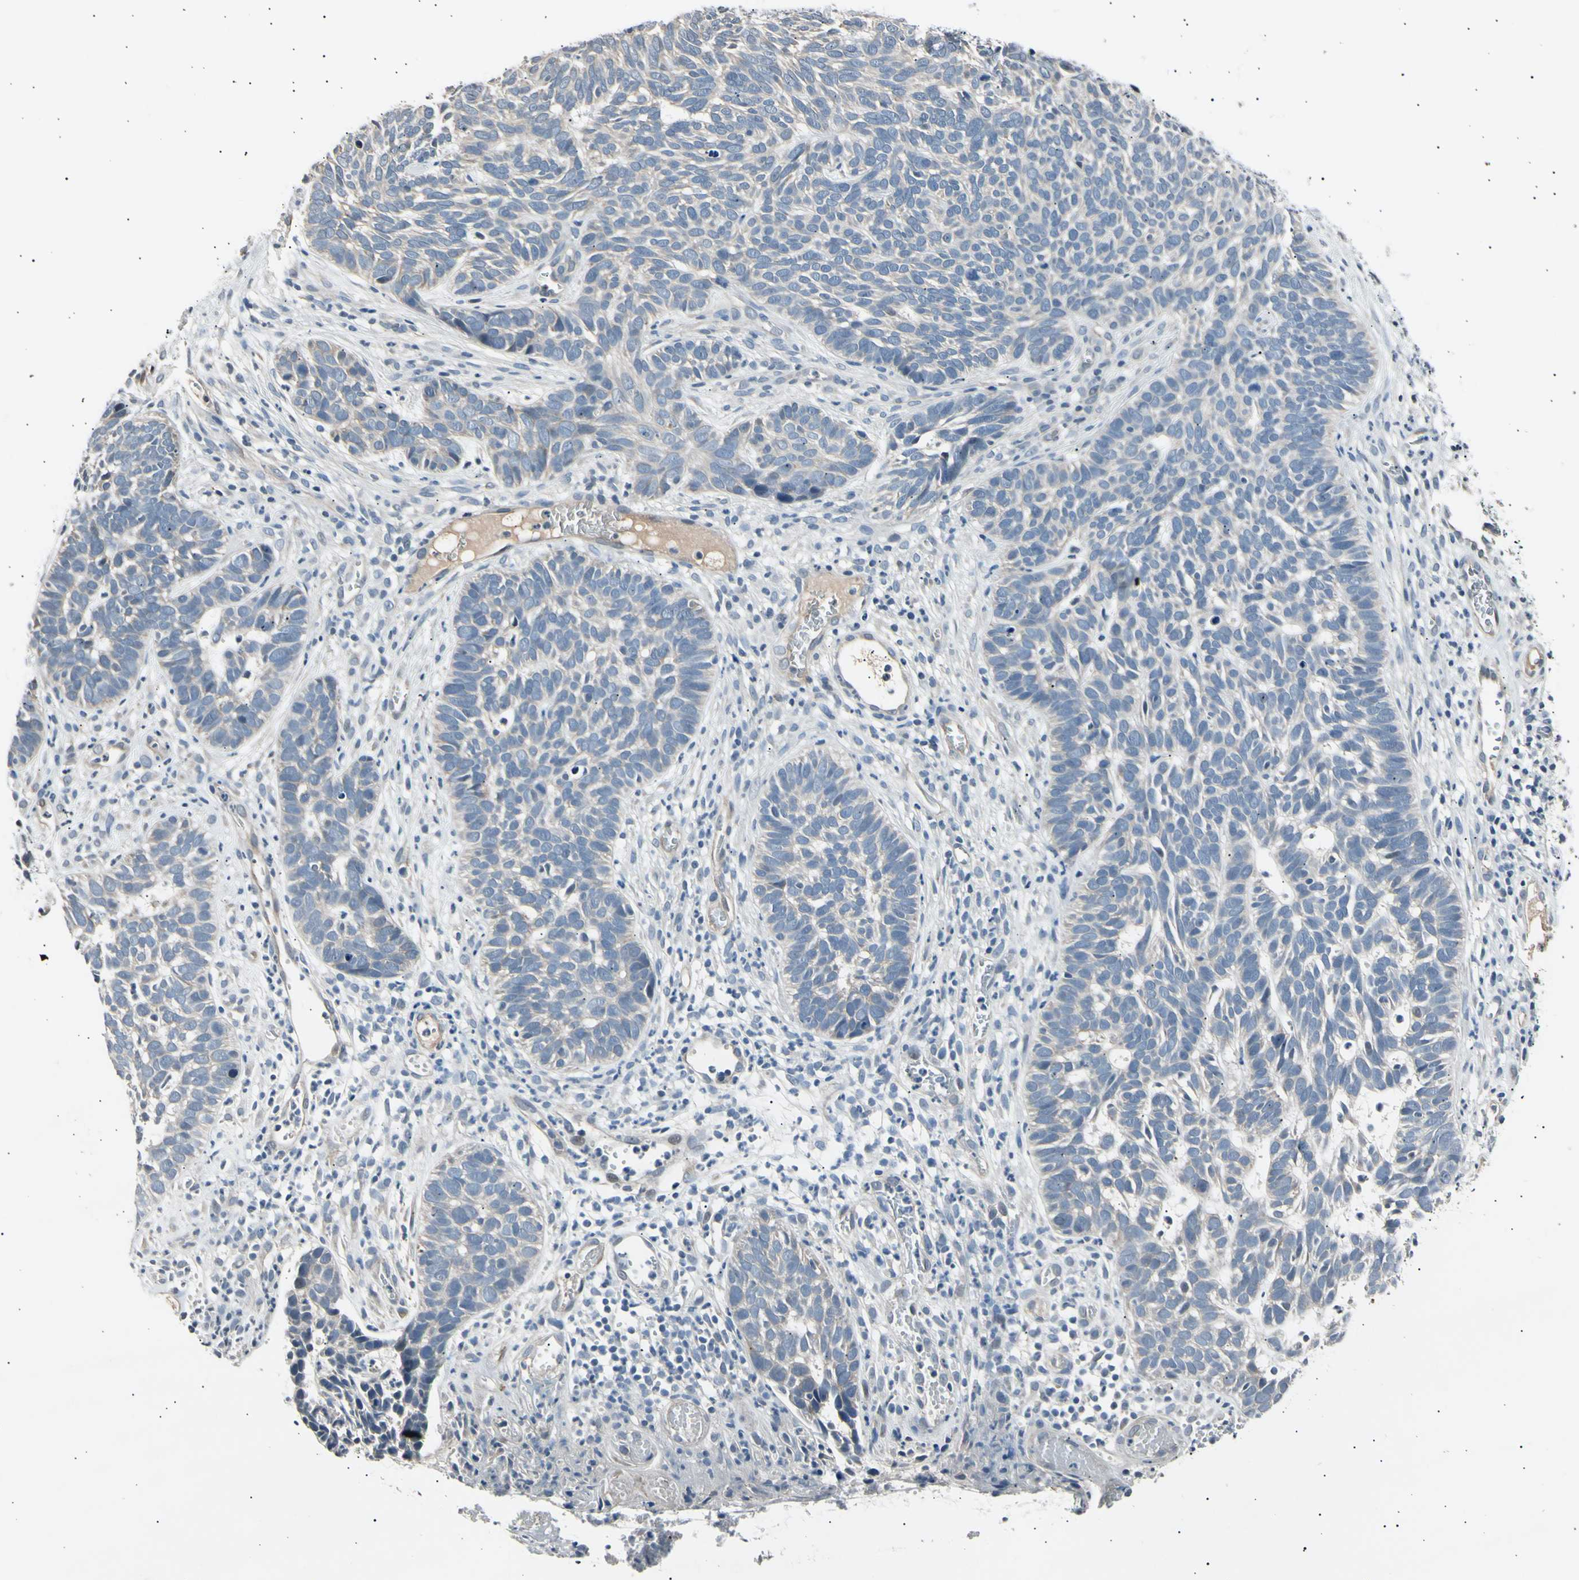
{"staining": {"intensity": "negative", "quantity": "none", "location": "none"}, "tissue": "skin cancer", "cell_type": "Tumor cells", "image_type": "cancer", "snomed": [{"axis": "morphology", "description": "Basal cell carcinoma"}, {"axis": "topography", "description": "Skin"}], "caption": "Tumor cells are negative for brown protein staining in skin cancer (basal cell carcinoma).", "gene": "AK1", "patient": {"sex": "male", "age": 87}}